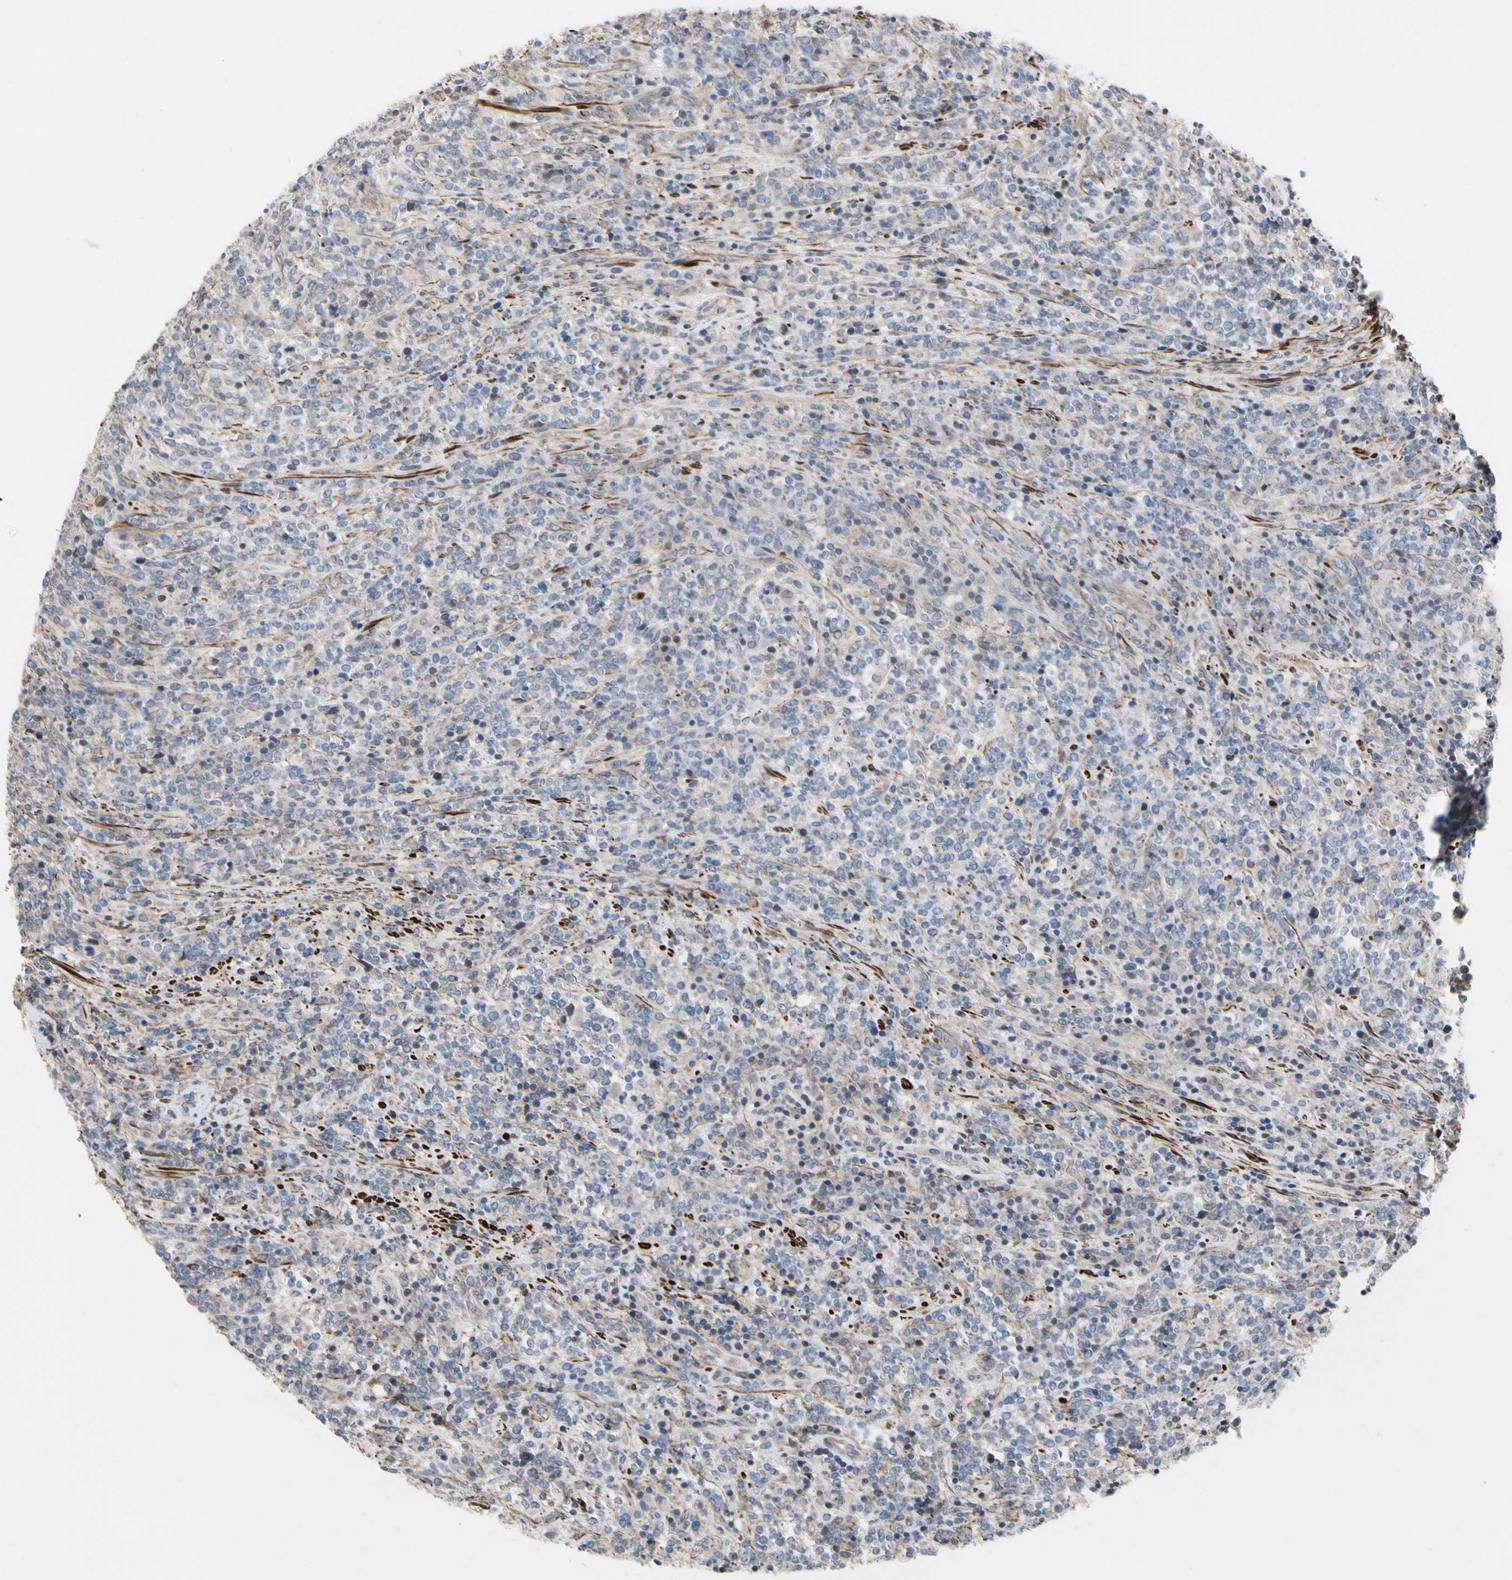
{"staining": {"intensity": "negative", "quantity": "none", "location": "none"}, "tissue": "lymphoma", "cell_type": "Tumor cells", "image_type": "cancer", "snomed": [{"axis": "morphology", "description": "Malignant lymphoma, non-Hodgkin's type, High grade"}, {"axis": "topography", "description": "Soft tissue"}], "caption": "High magnification brightfield microscopy of lymphoma stained with DAB (3,3'-diaminobenzidine) (brown) and counterstained with hematoxylin (blue): tumor cells show no significant positivity. (Brightfield microscopy of DAB (3,3'-diaminobenzidine) immunohistochemistry (IHC) at high magnification).", "gene": "TPM1", "patient": {"sex": "male", "age": 18}}